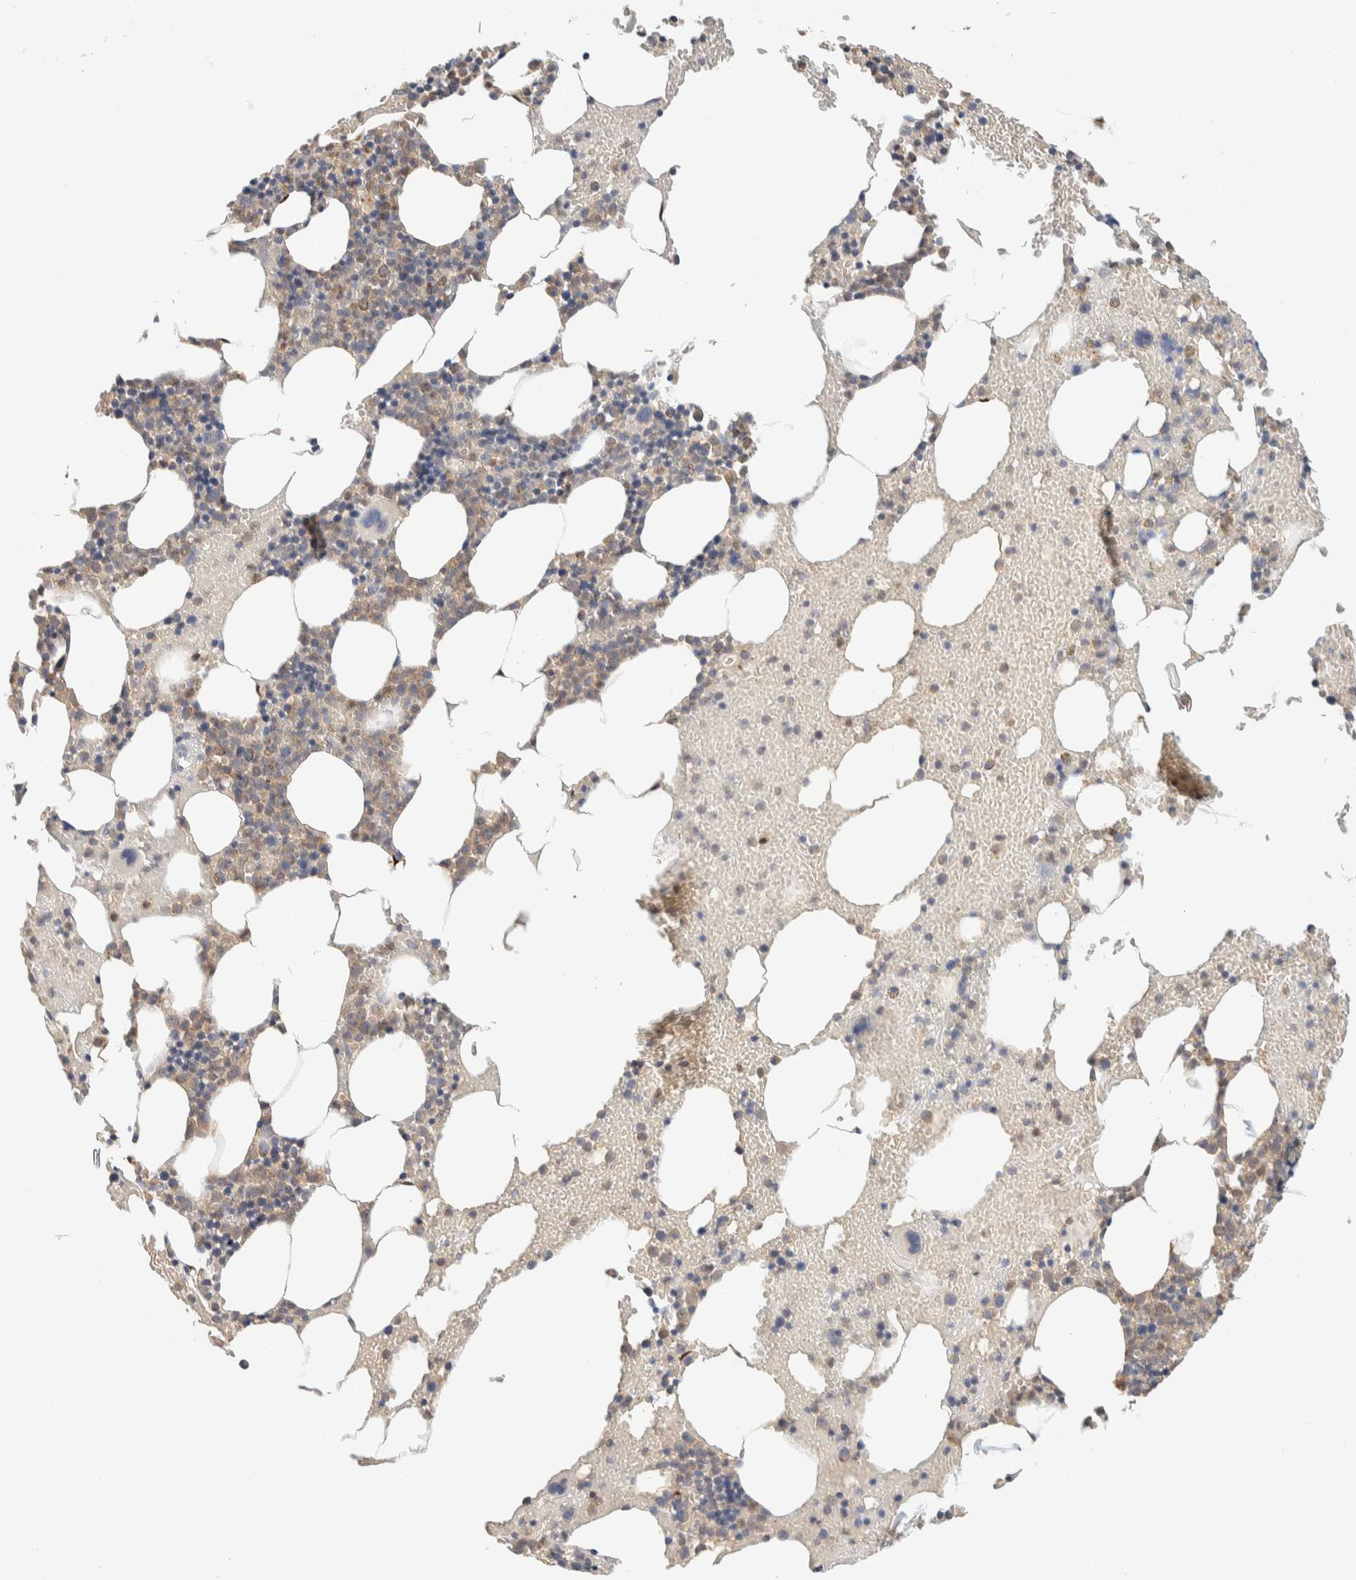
{"staining": {"intensity": "moderate", "quantity": "25%-75%", "location": "cytoplasmic/membranous"}, "tissue": "bone marrow", "cell_type": "Hematopoietic cells", "image_type": "normal", "snomed": [{"axis": "morphology", "description": "Normal tissue, NOS"}, {"axis": "morphology", "description": "Inflammation, NOS"}, {"axis": "topography", "description": "Bone marrow"}], "caption": "High-magnification brightfield microscopy of normal bone marrow stained with DAB (3,3'-diaminobenzidine) (brown) and counterstained with hematoxylin (blue). hematopoietic cells exhibit moderate cytoplasmic/membranous positivity is appreciated in approximately25%-75% of cells.", "gene": "HDHD3", "patient": {"sex": "male", "age": 68}}